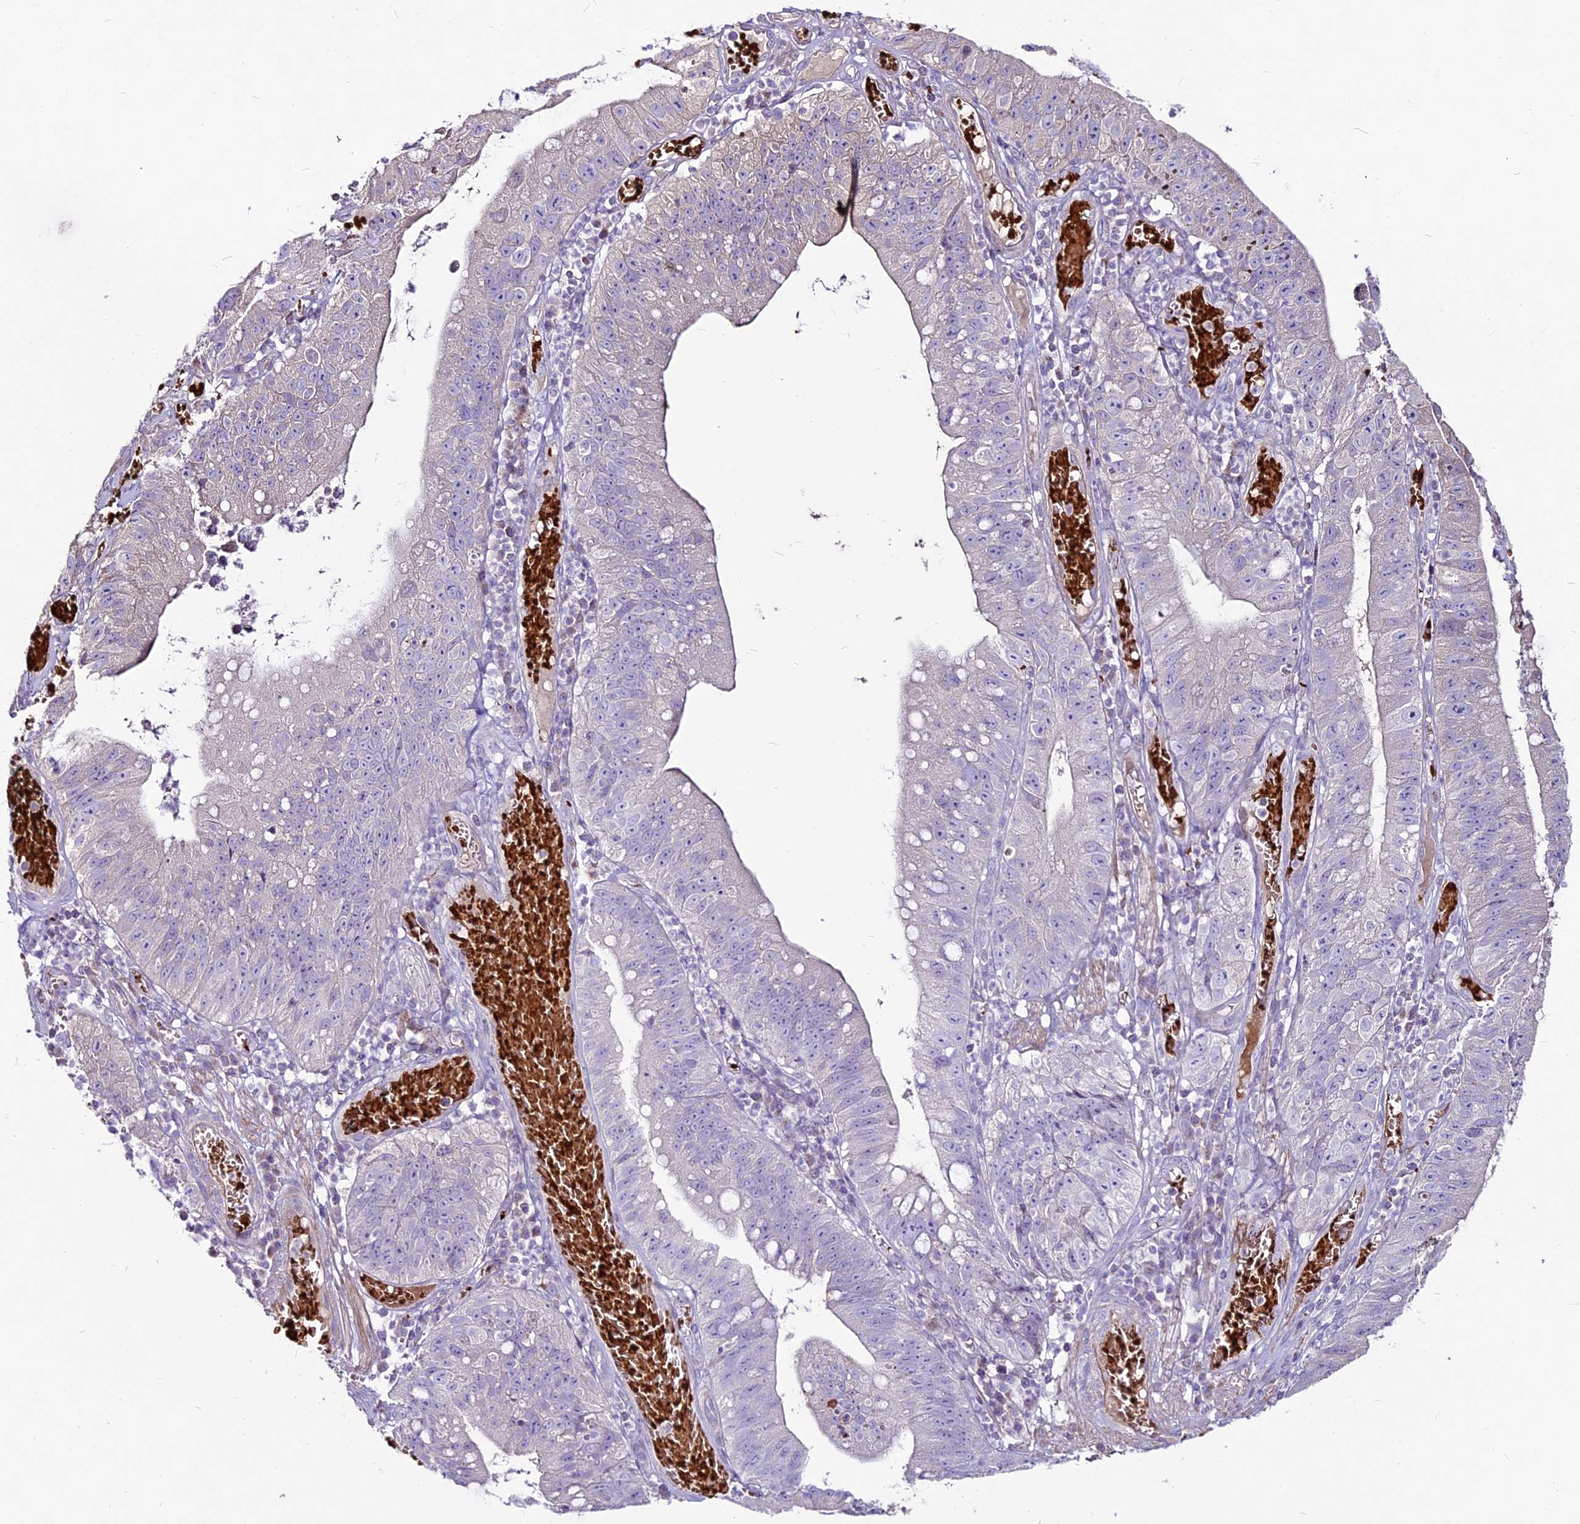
{"staining": {"intensity": "weak", "quantity": "<25%", "location": "cytoplasmic/membranous"}, "tissue": "stomach cancer", "cell_type": "Tumor cells", "image_type": "cancer", "snomed": [{"axis": "morphology", "description": "Adenocarcinoma, NOS"}, {"axis": "topography", "description": "Stomach"}], "caption": "IHC of human adenocarcinoma (stomach) reveals no positivity in tumor cells.", "gene": "SUSD3", "patient": {"sex": "male", "age": 59}}